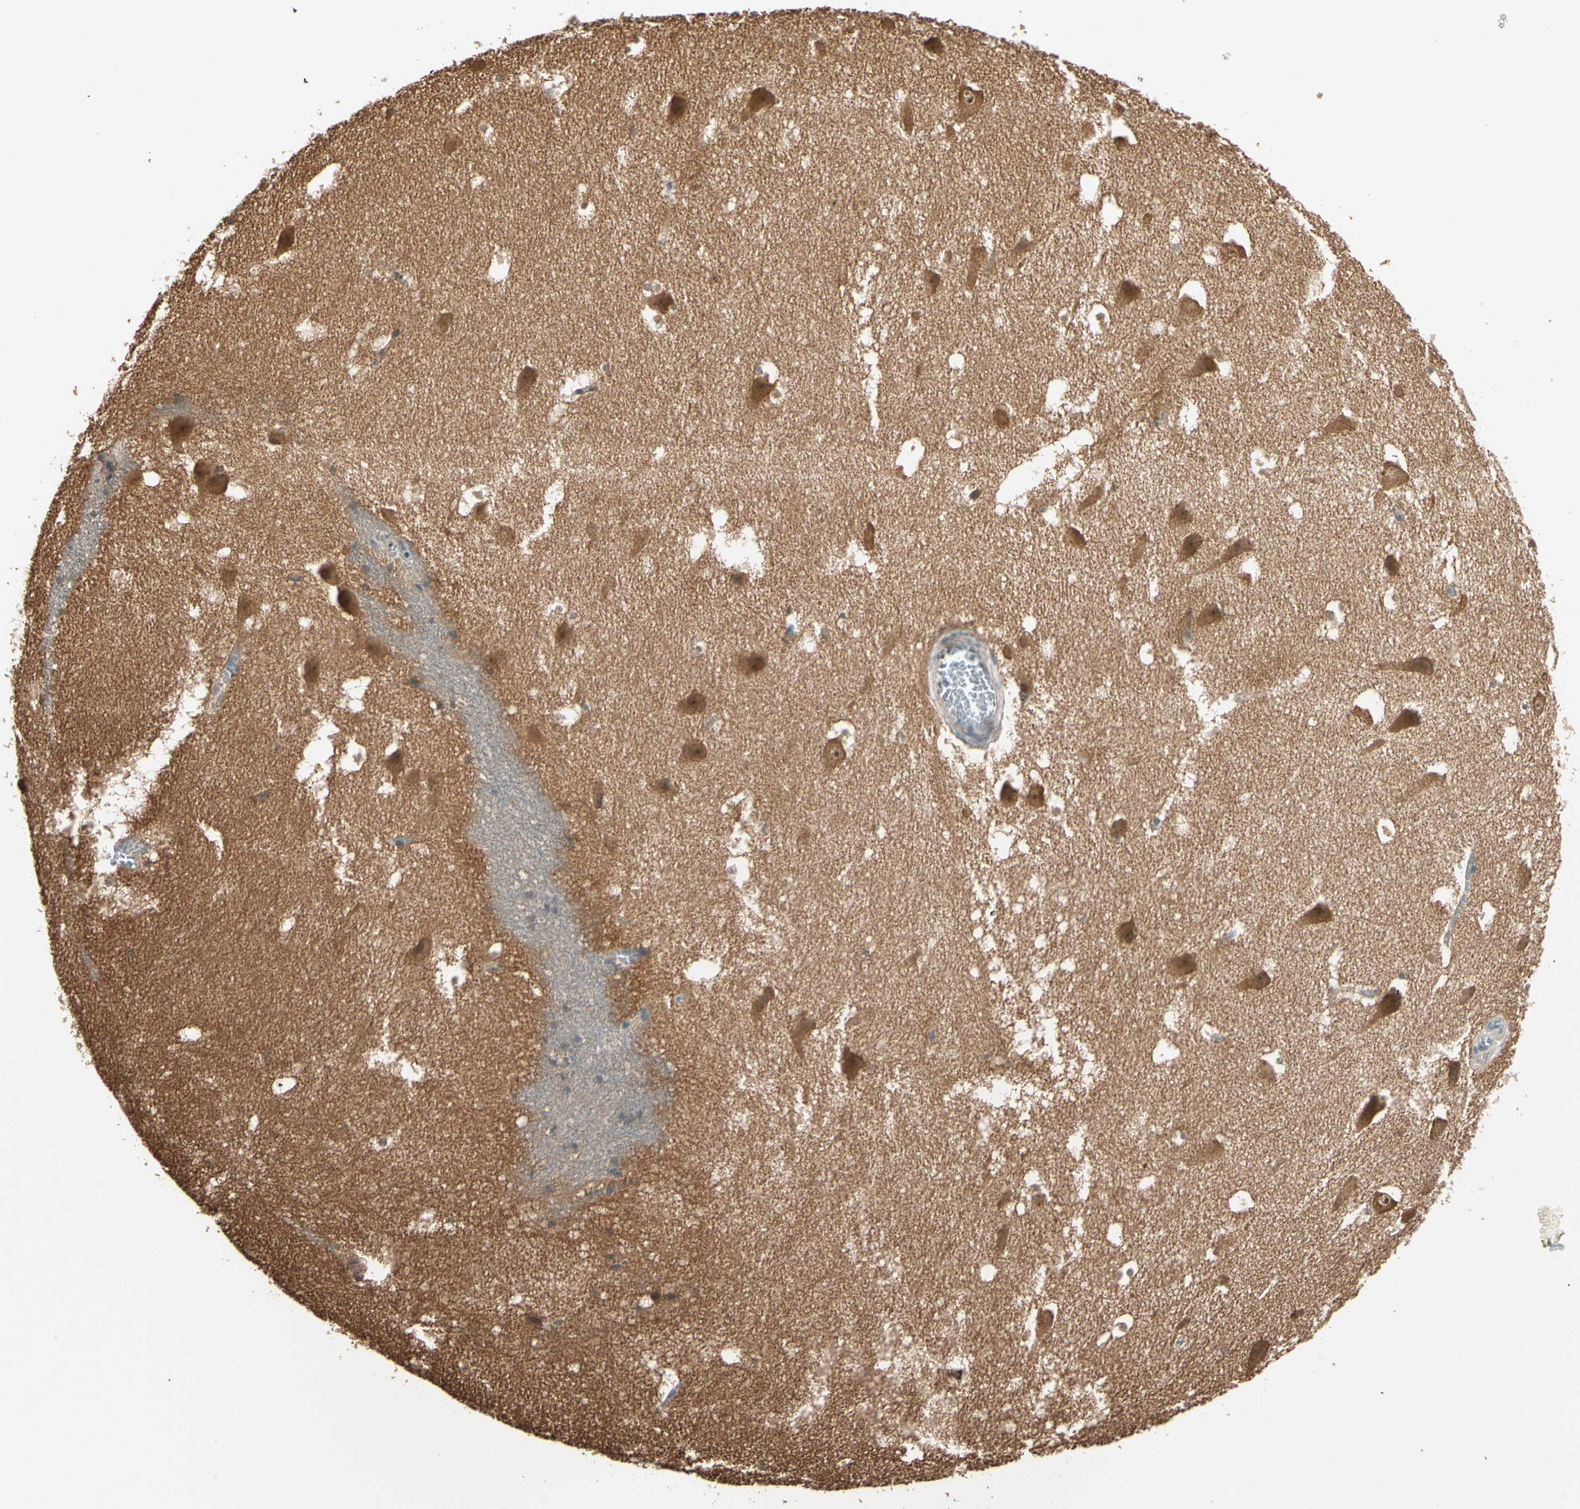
{"staining": {"intensity": "moderate", "quantity": ">75%", "location": "cytoplasmic/membranous"}, "tissue": "hippocampus", "cell_type": "Glial cells", "image_type": "normal", "snomed": [{"axis": "morphology", "description": "Normal tissue, NOS"}, {"axis": "topography", "description": "Hippocampus"}], "caption": "A photomicrograph showing moderate cytoplasmic/membranous expression in about >75% of glial cells in benign hippocampus, as visualized by brown immunohistochemical staining.", "gene": "TNFRSF21", "patient": {"sex": "male", "age": 45}}